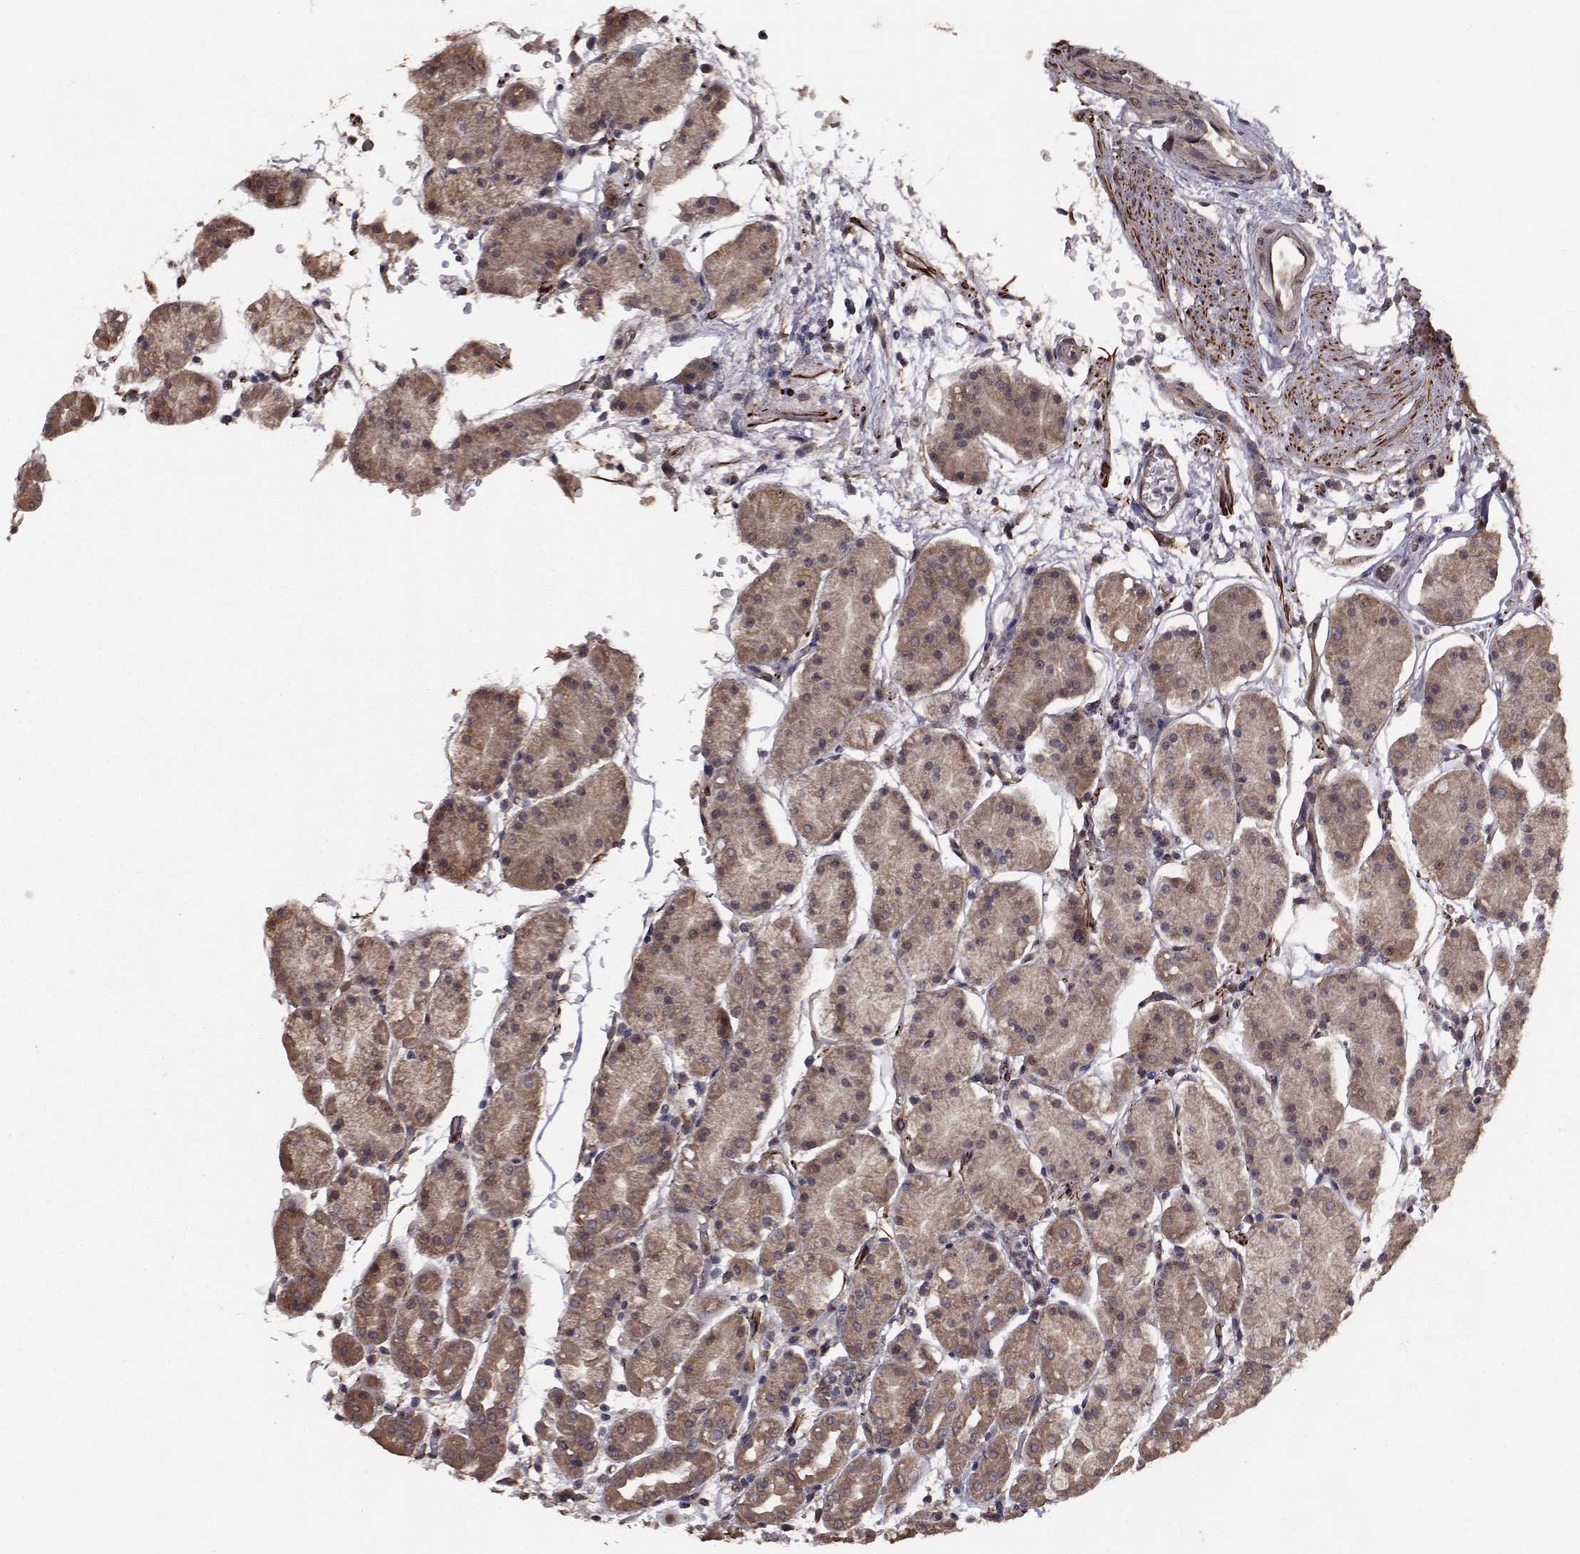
{"staining": {"intensity": "moderate", "quantity": "25%-75%", "location": "cytoplasmic/membranous"}, "tissue": "stomach", "cell_type": "Glandular cells", "image_type": "normal", "snomed": [{"axis": "morphology", "description": "Normal tissue, NOS"}, {"axis": "topography", "description": "Stomach"}], "caption": "Glandular cells exhibit medium levels of moderate cytoplasmic/membranous expression in about 25%-75% of cells in benign human stomach. Nuclei are stained in blue.", "gene": "TRIP10", "patient": {"sex": "male", "age": 54}}